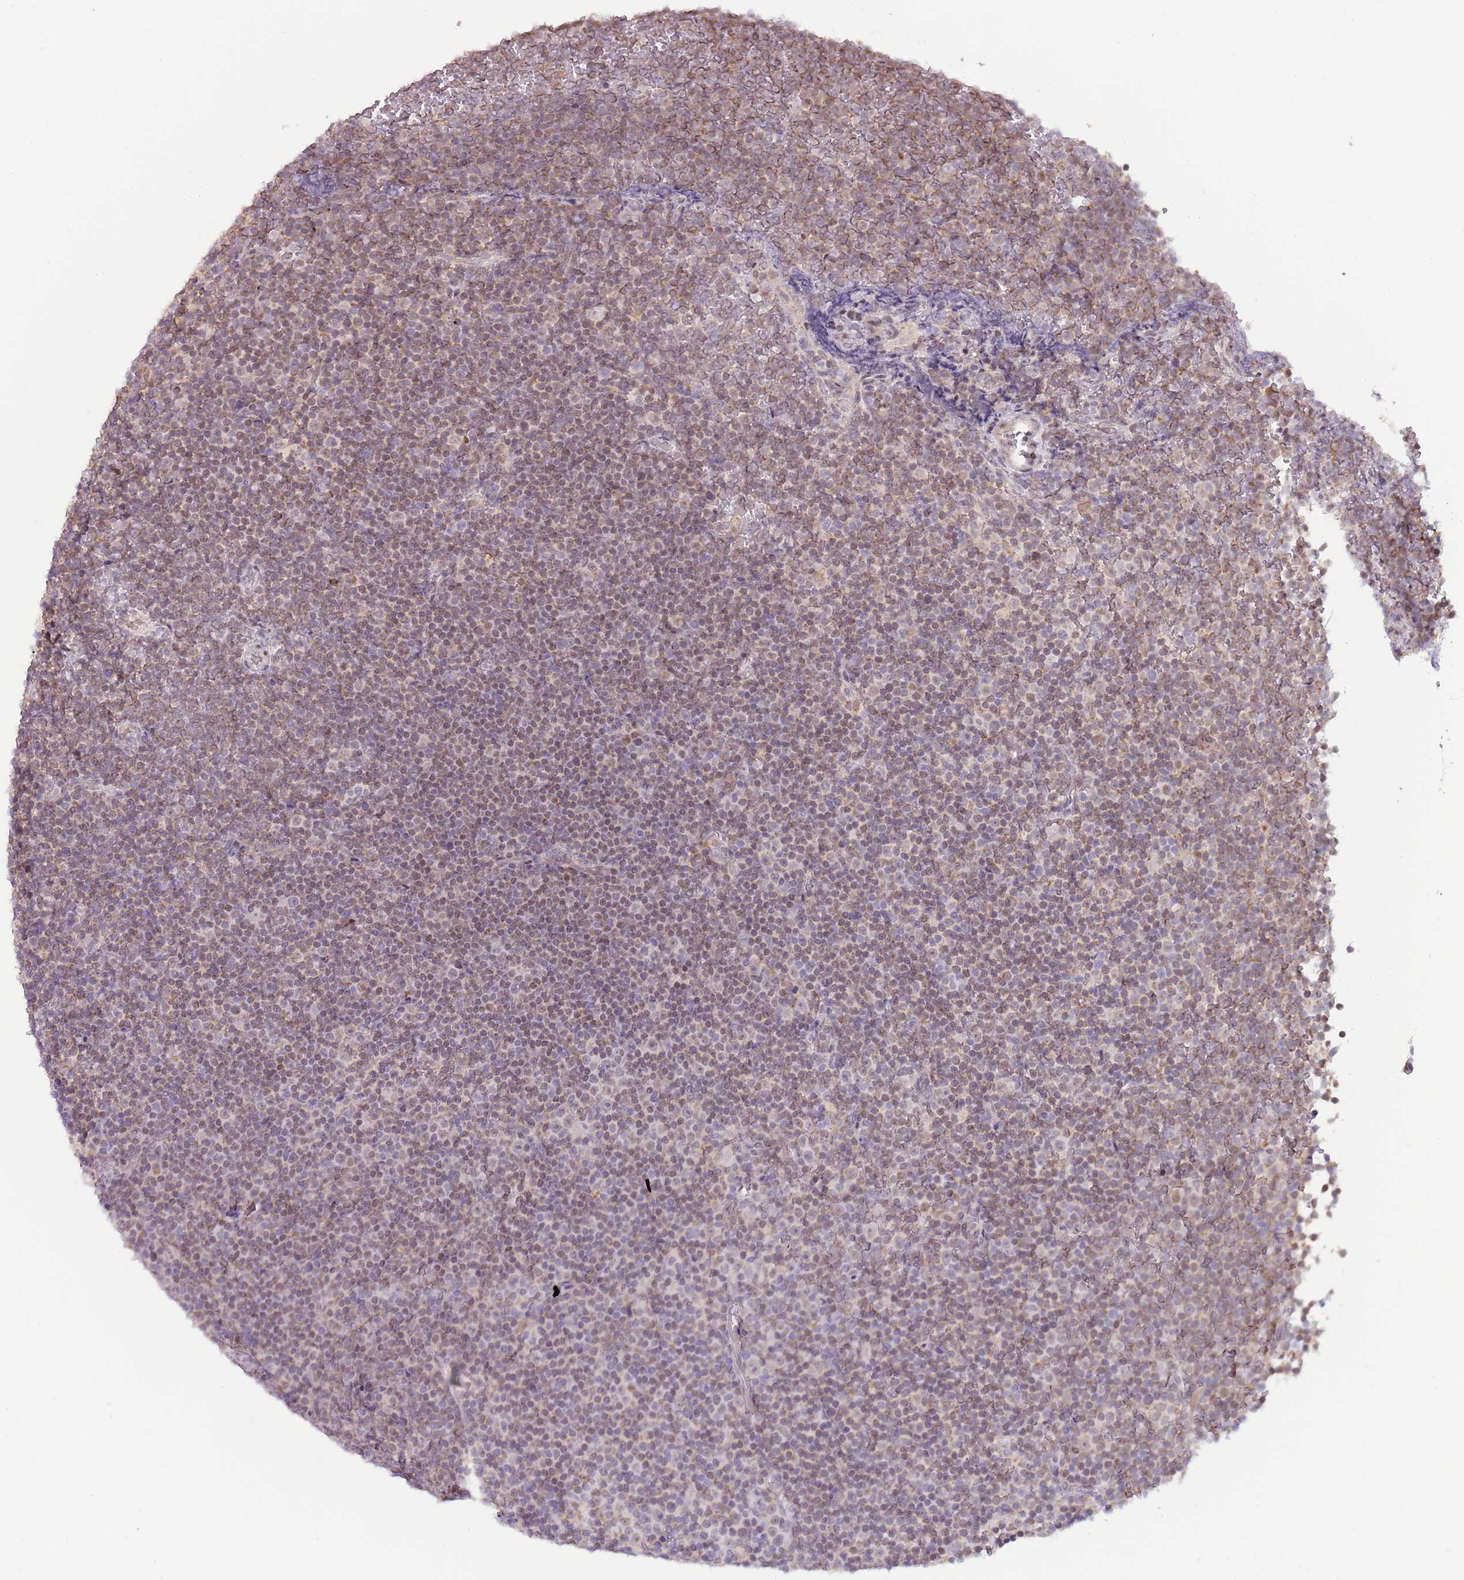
{"staining": {"intensity": "weak", "quantity": ">75%", "location": "cytoplasmic/membranous"}, "tissue": "lymphoma", "cell_type": "Tumor cells", "image_type": "cancer", "snomed": [{"axis": "morphology", "description": "Malignant lymphoma, non-Hodgkin's type, Low grade"}, {"axis": "topography", "description": "Lymph node"}], "caption": "Immunohistochemical staining of human low-grade malignant lymphoma, non-Hodgkin's type reveals weak cytoplasmic/membranous protein staining in about >75% of tumor cells. (Stains: DAB in brown, nuclei in blue, Microscopy: brightfield microscopy at high magnification).", "gene": "MLLT11", "patient": {"sex": "female", "age": 67}}